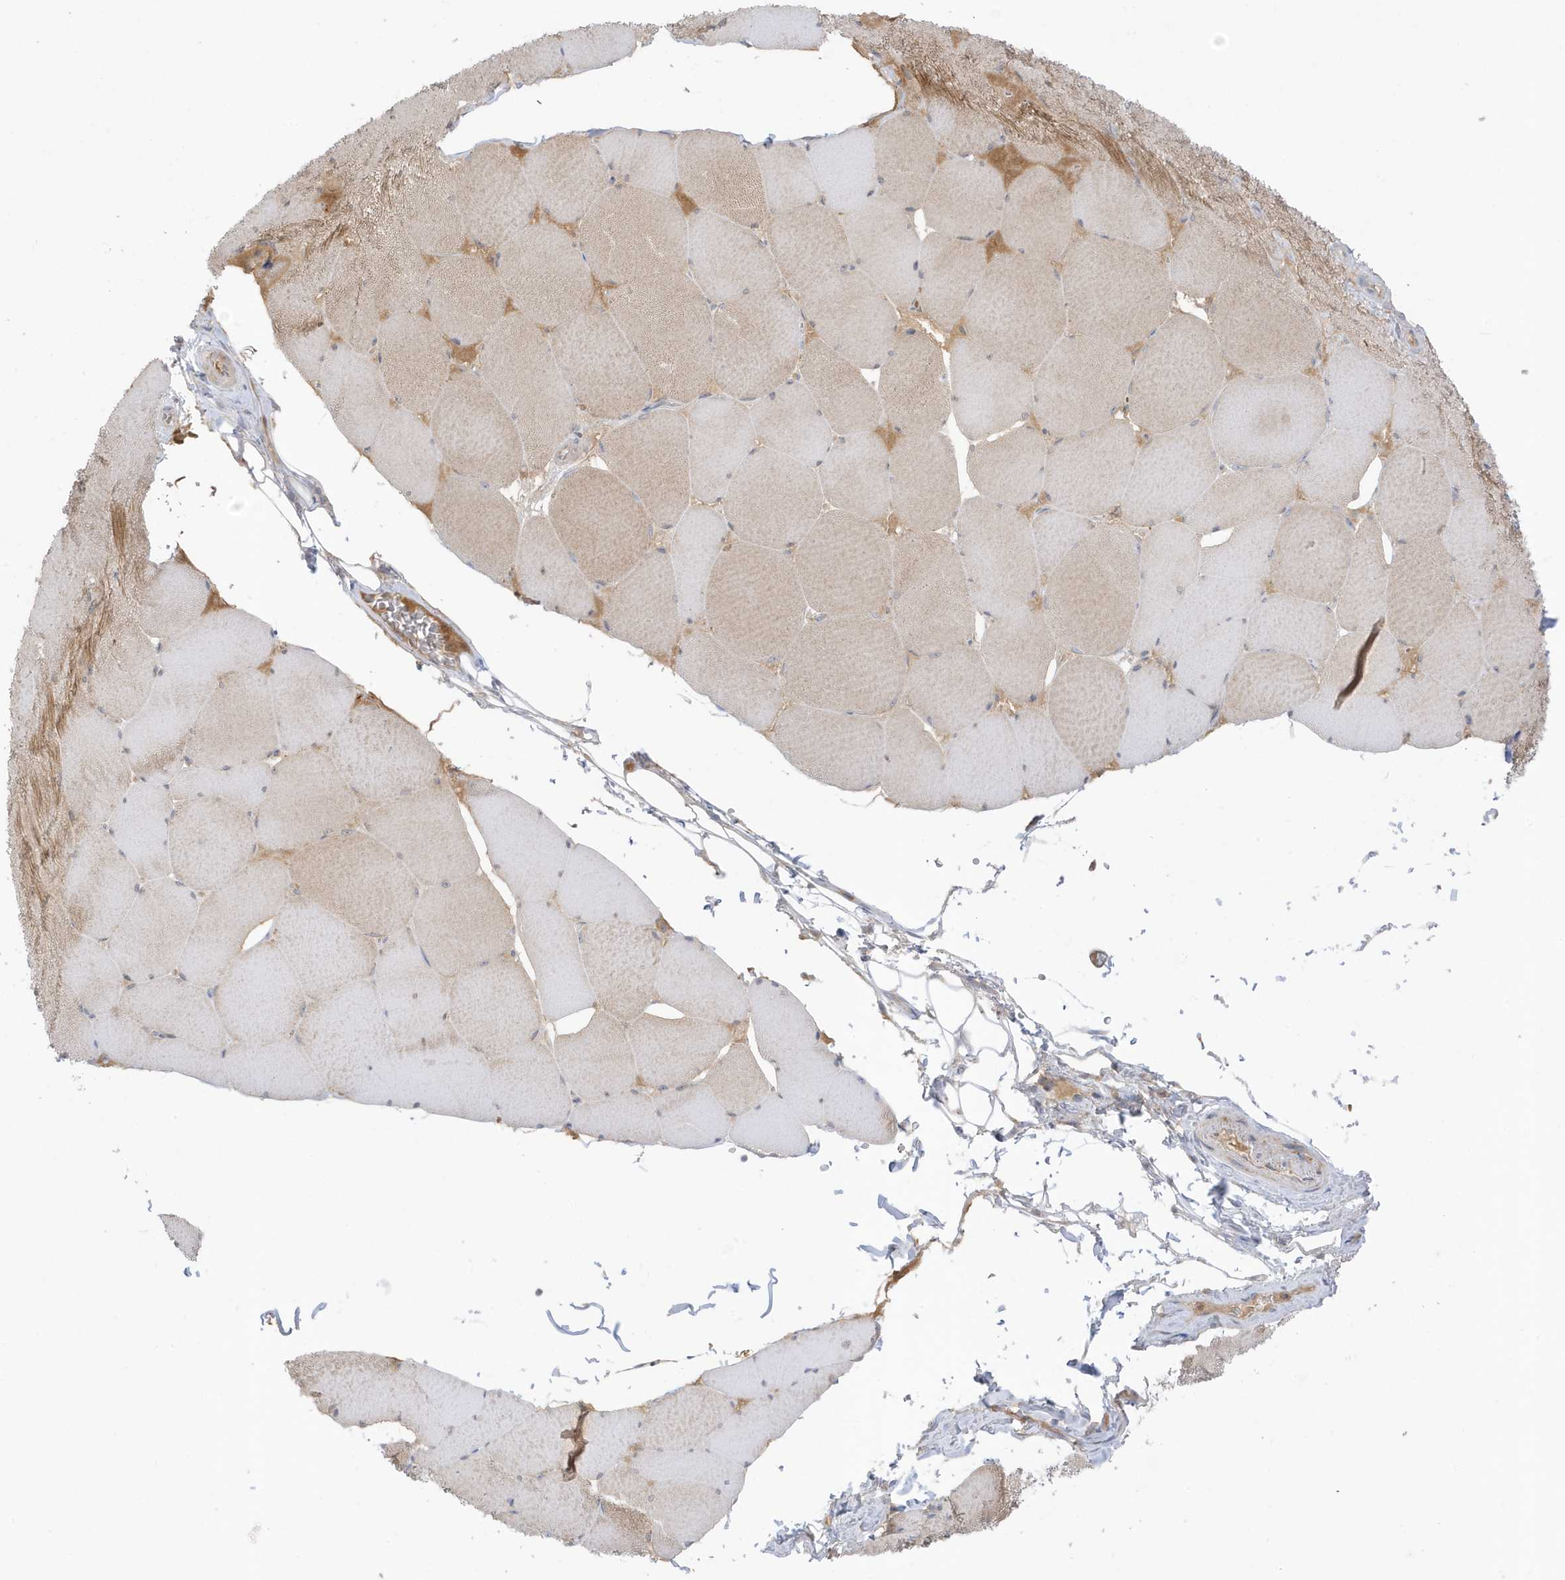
{"staining": {"intensity": "moderate", "quantity": "25%-75%", "location": "cytoplasmic/membranous"}, "tissue": "skeletal muscle", "cell_type": "Myocytes", "image_type": "normal", "snomed": [{"axis": "morphology", "description": "Normal tissue, NOS"}, {"axis": "topography", "description": "Skeletal muscle"}, {"axis": "topography", "description": "Head-Neck"}], "caption": "Unremarkable skeletal muscle was stained to show a protein in brown. There is medium levels of moderate cytoplasmic/membranous expression in about 25%-75% of myocytes. (DAB IHC with brightfield microscopy, high magnification).", "gene": "NPPC", "patient": {"sex": "male", "age": 66}}